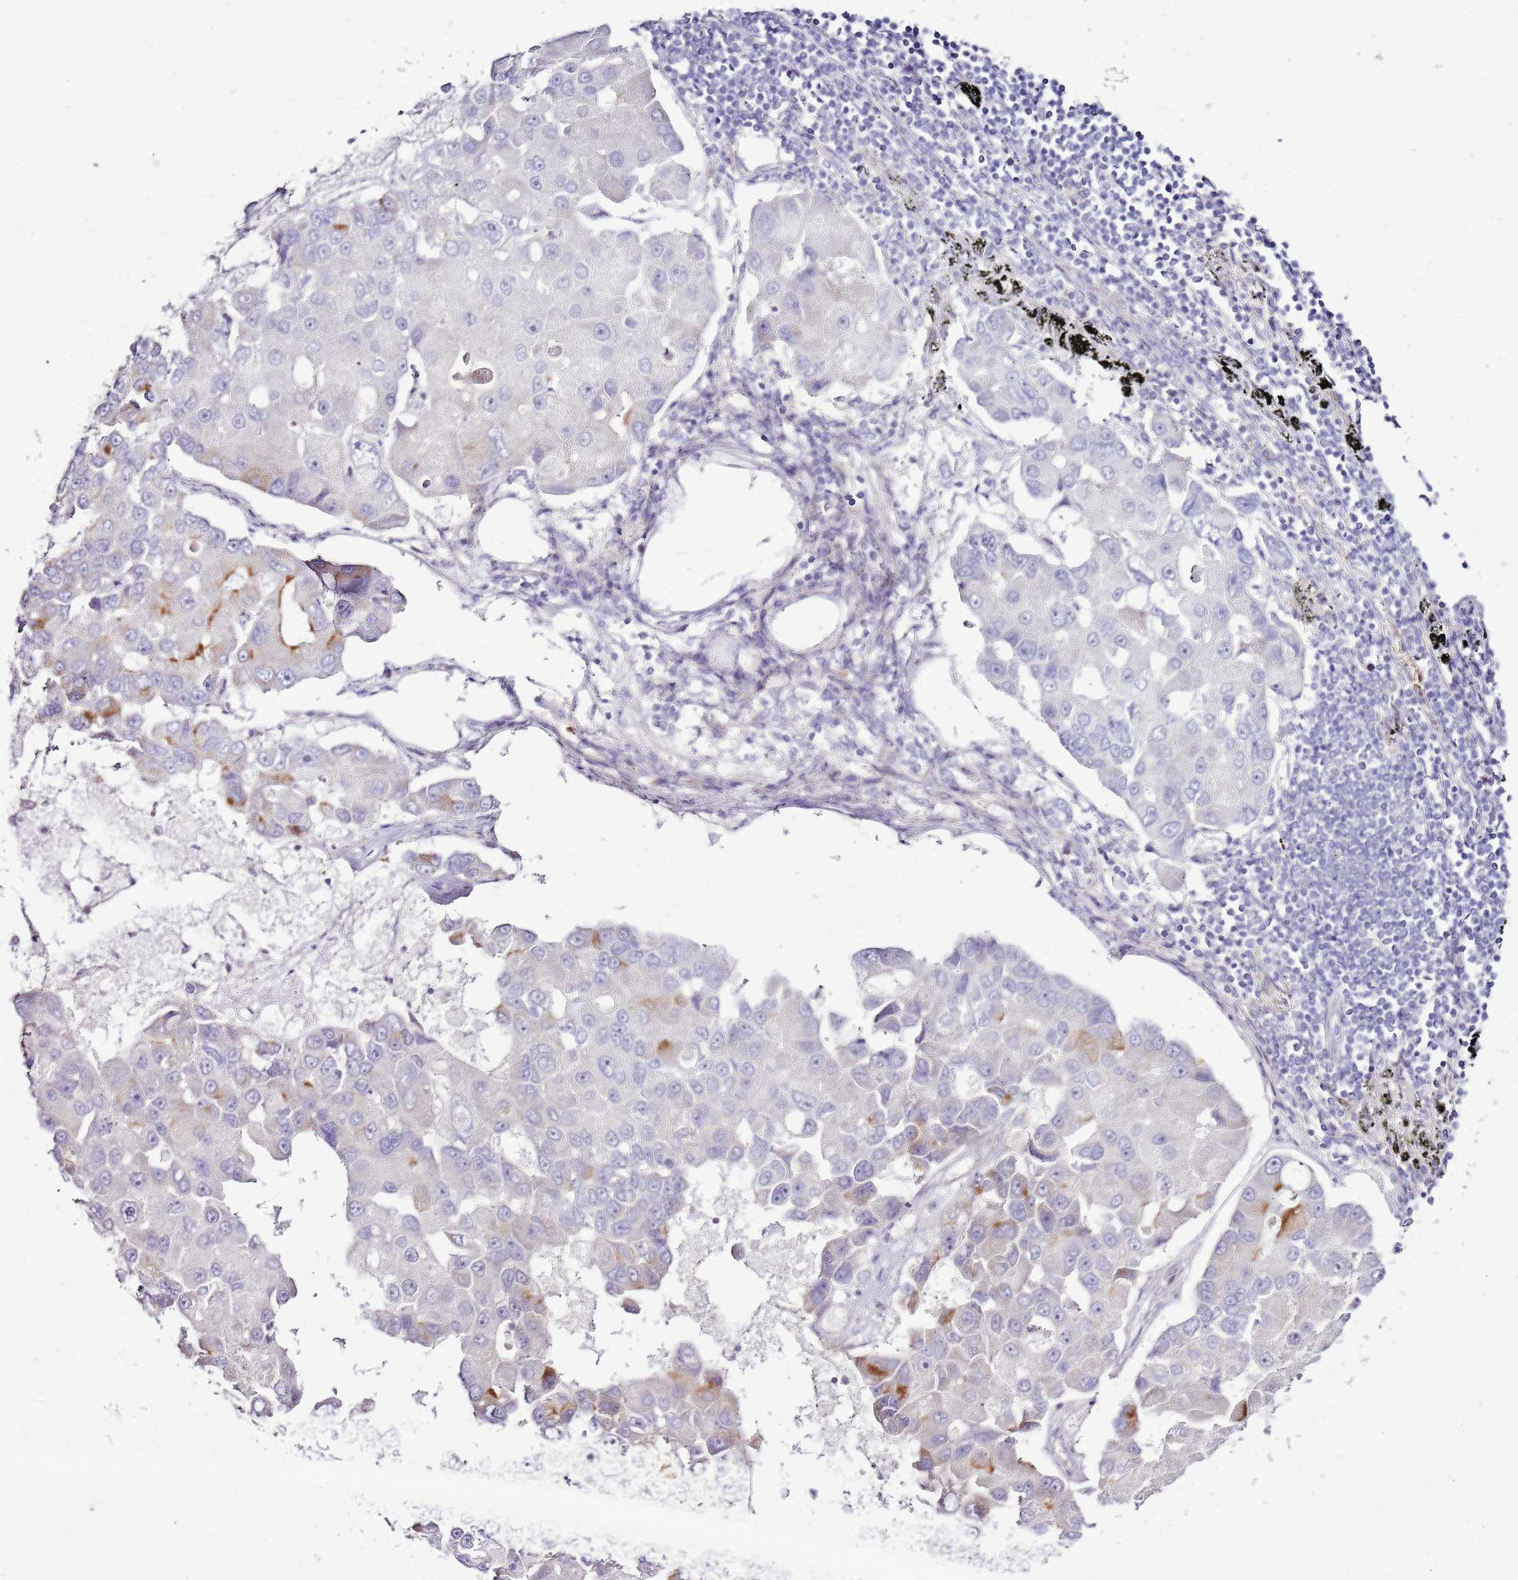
{"staining": {"intensity": "moderate", "quantity": "<25%", "location": "cytoplasmic/membranous"}, "tissue": "lung cancer", "cell_type": "Tumor cells", "image_type": "cancer", "snomed": [{"axis": "morphology", "description": "Adenocarcinoma, NOS"}, {"axis": "topography", "description": "Lung"}], "caption": "Lung cancer tissue displays moderate cytoplasmic/membranous staining in about <25% of tumor cells (Stains: DAB (3,3'-diaminobenzidine) in brown, nuclei in blue, Microscopy: brightfield microscopy at high magnification).", "gene": "CHAC2", "patient": {"sex": "female", "age": 54}}